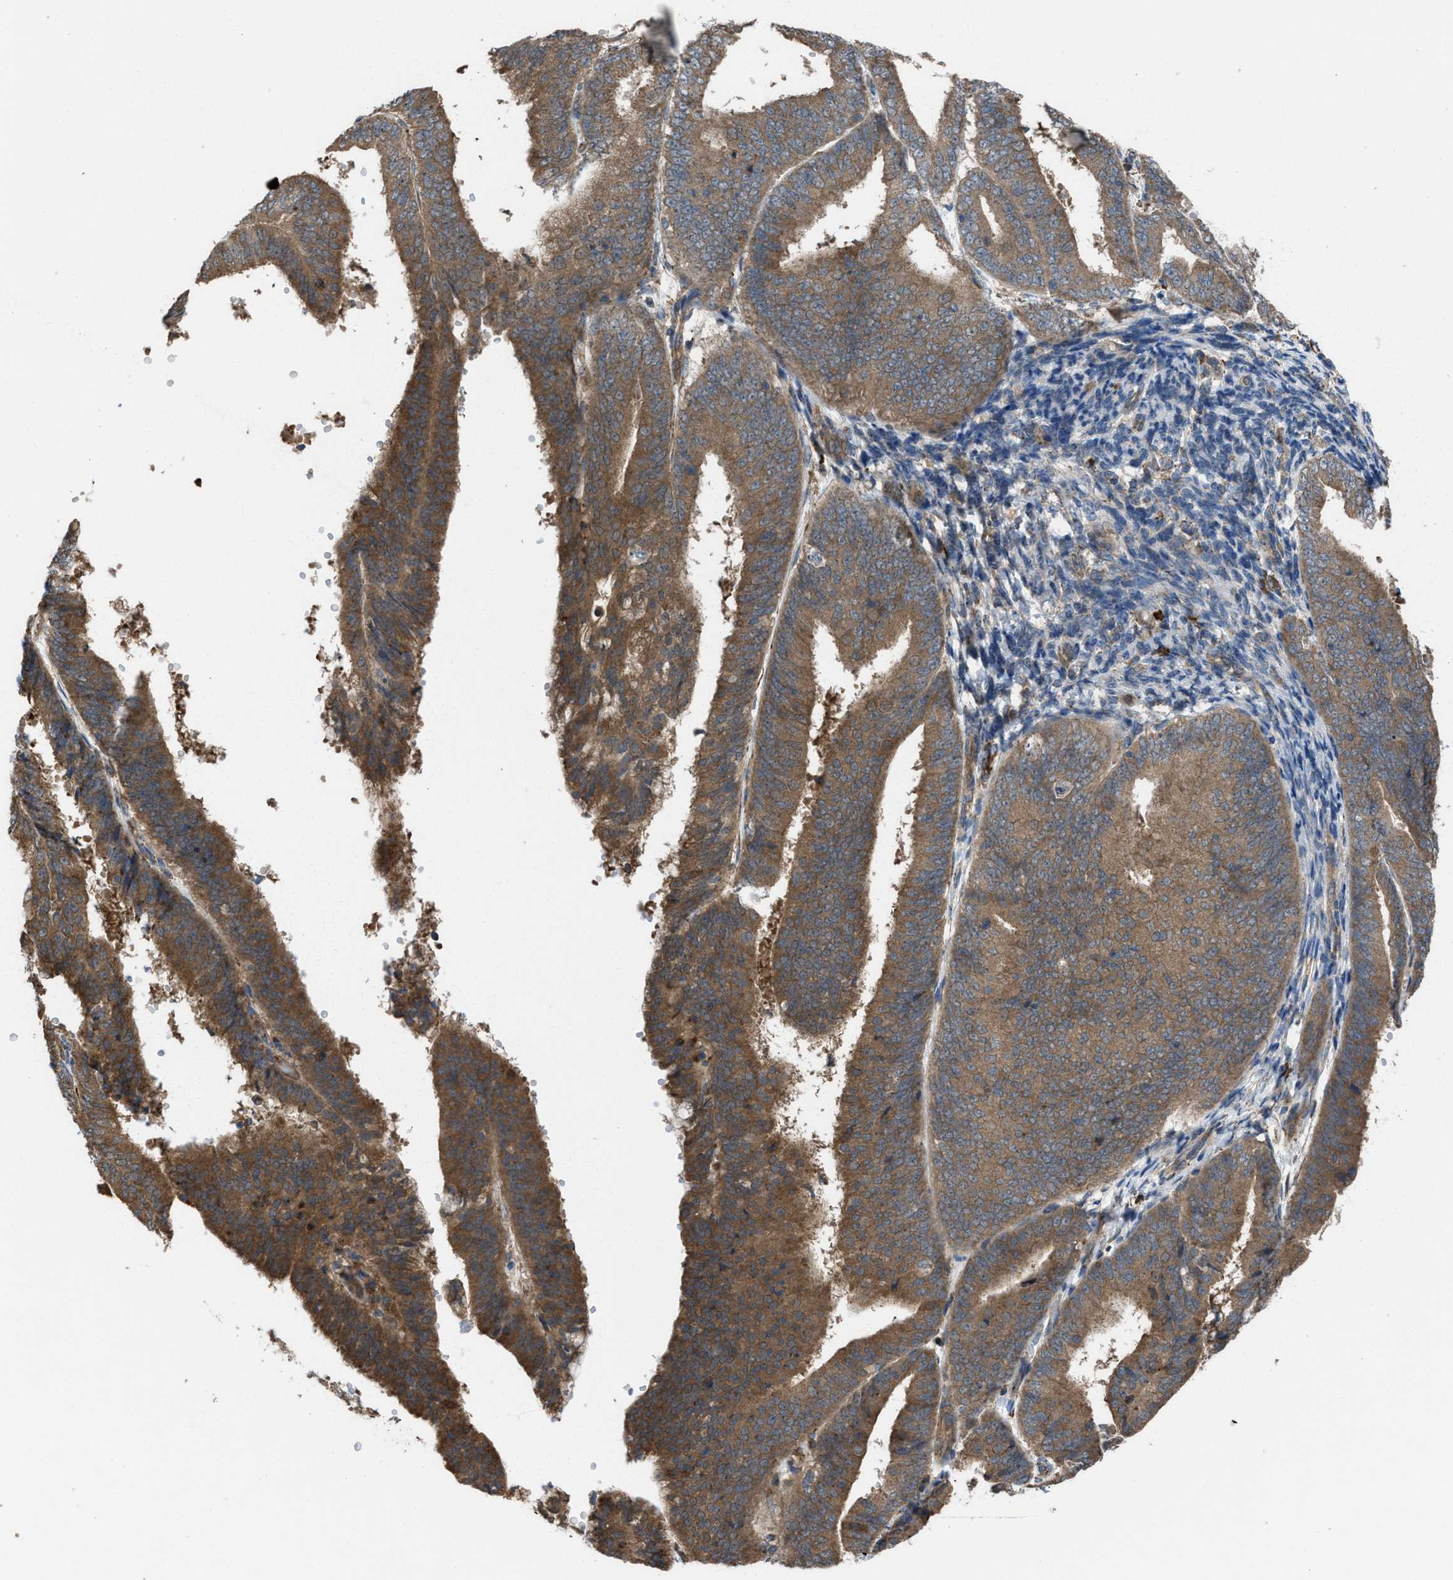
{"staining": {"intensity": "moderate", "quantity": ">75%", "location": "cytoplasmic/membranous"}, "tissue": "endometrial cancer", "cell_type": "Tumor cells", "image_type": "cancer", "snomed": [{"axis": "morphology", "description": "Adenocarcinoma, NOS"}, {"axis": "topography", "description": "Endometrium"}], "caption": "This is an image of IHC staining of endometrial cancer, which shows moderate positivity in the cytoplasmic/membranous of tumor cells.", "gene": "PLAA", "patient": {"sex": "female", "age": 63}}